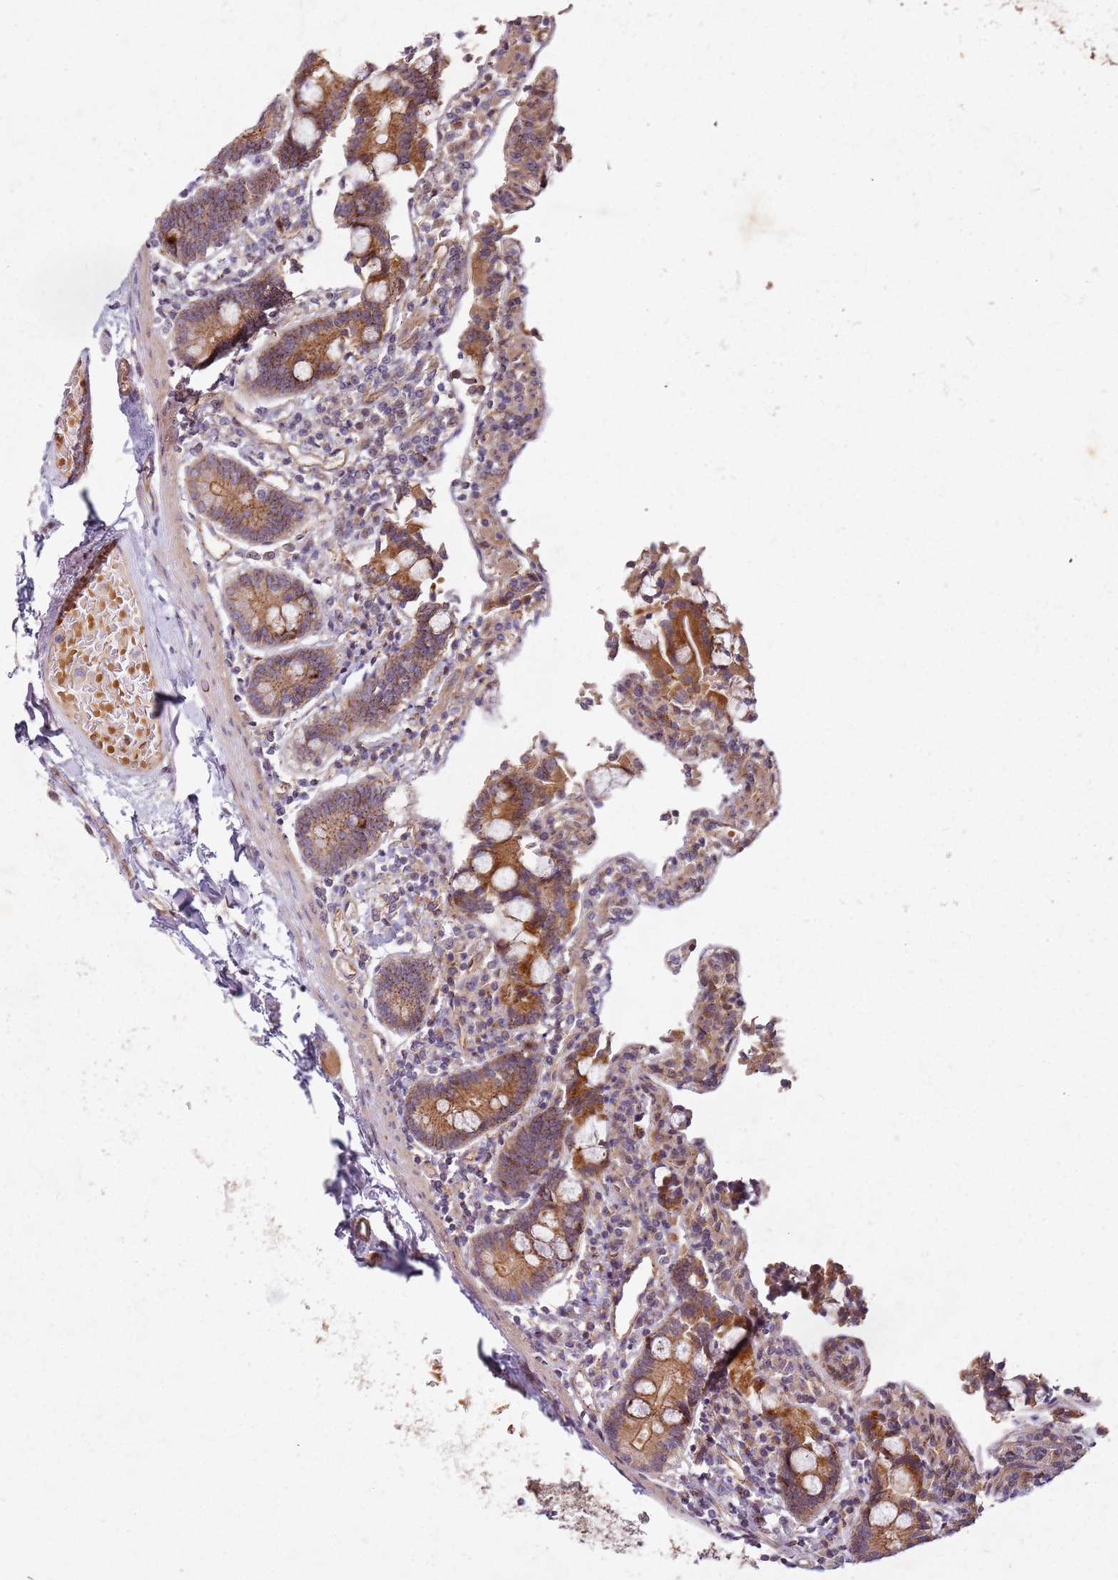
{"staining": {"intensity": "strong", "quantity": ">75%", "location": "cytoplasmic/membranous"}, "tissue": "duodenum", "cell_type": "Glandular cells", "image_type": "normal", "snomed": [{"axis": "morphology", "description": "Normal tissue, NOS"}, {"axis": "topography", "description": "Duodenum"}], "caption": "Duodenum was stained to show a protein in brown. There is high levels of strong cytoplasmic/membranous positivity in about >75% of glandular cells. (DAB (3,3'-diaminobenzidine) IHC with brightfield microscopy, high magnification).", "gene": "C2CD4B", "patient": {"sex": "male", "age": 55}}